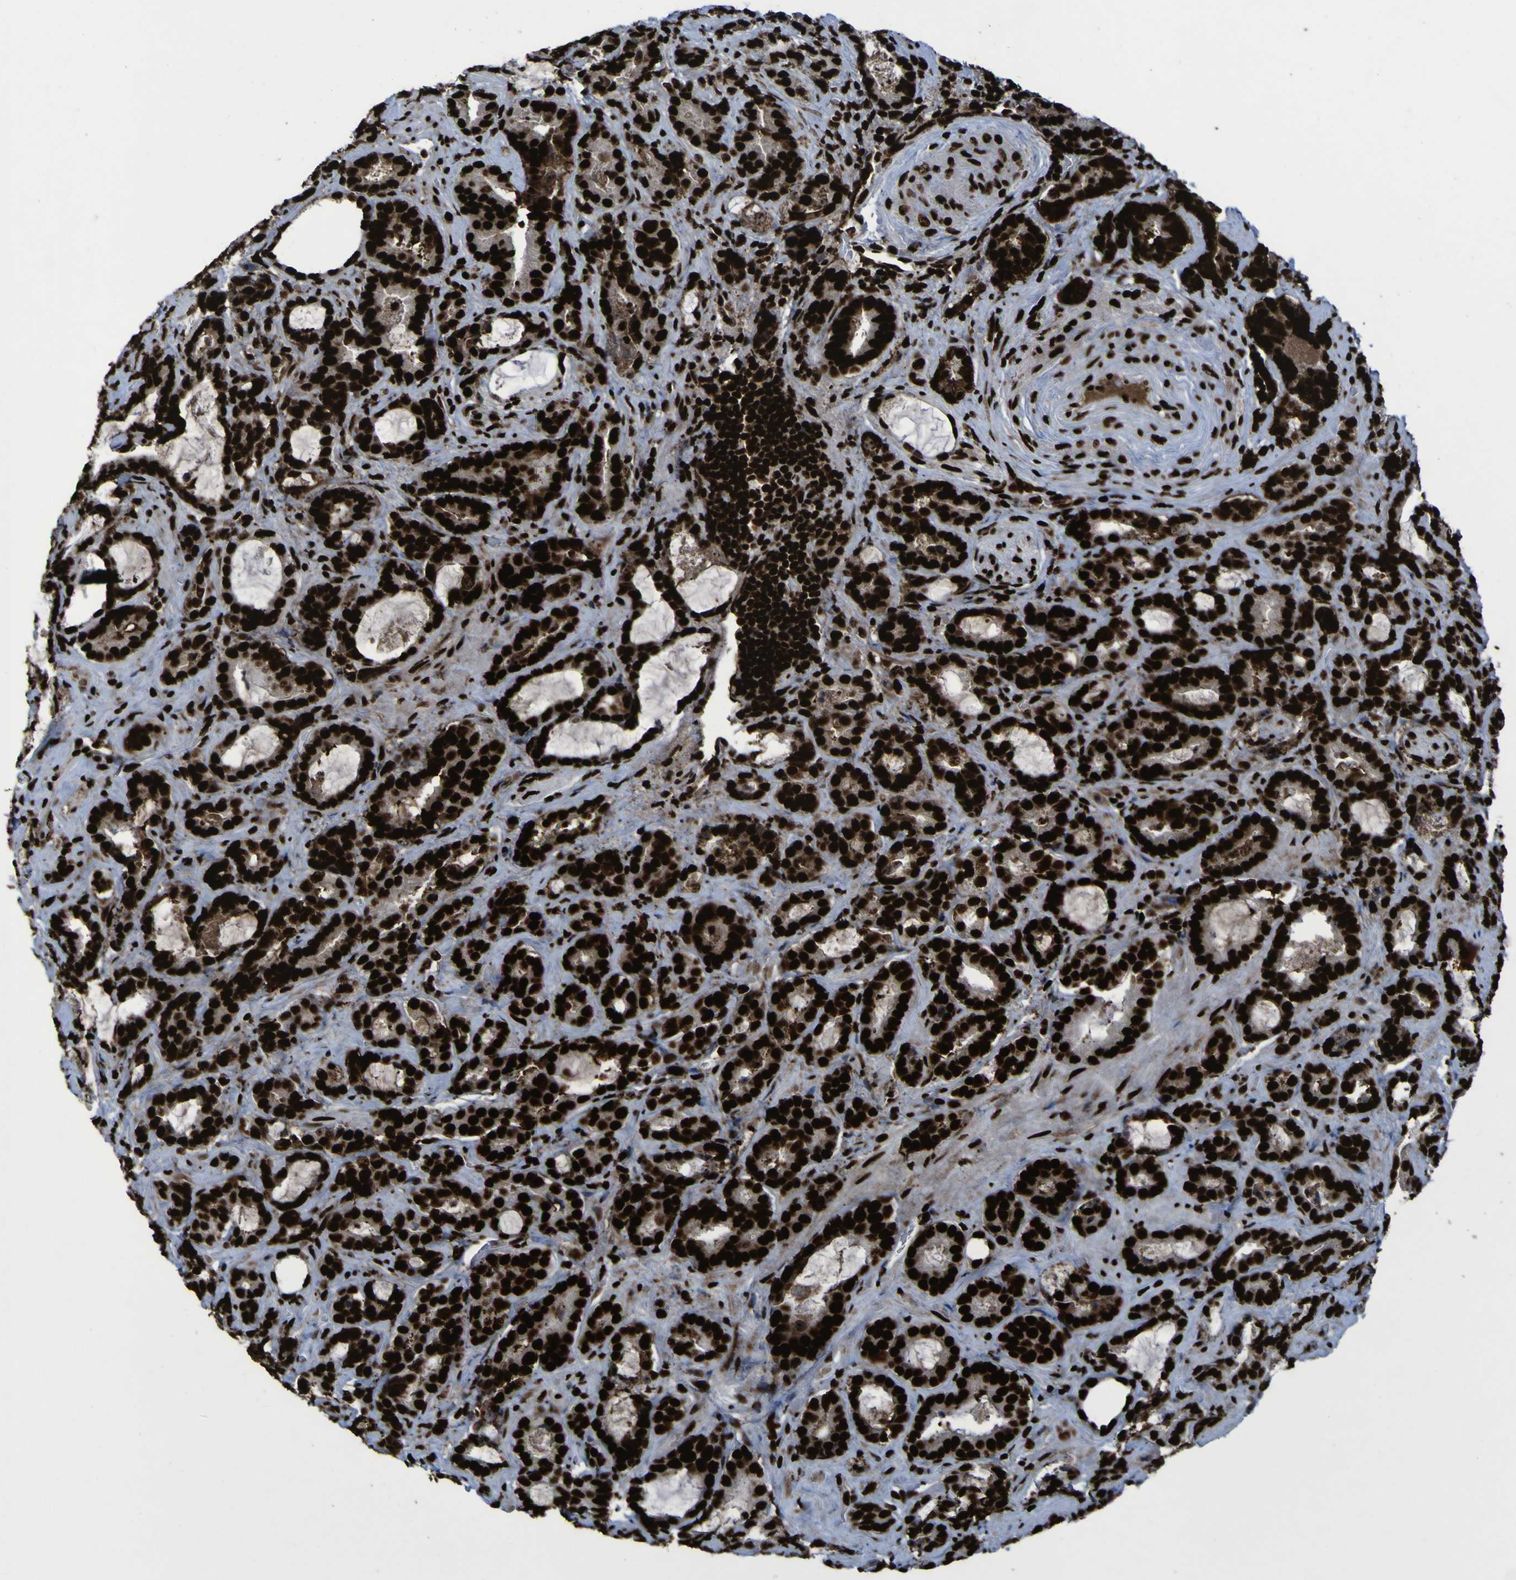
{"staining": {"intensity": "strong", "quantity": ">75%", "location": "nuclear"}, "tissue": "prostate cancer", "cell_type": "Tumor cells", "image_type": "cancer", "snomed": [{"axis": "morphology", "description": "Adenocarcinoma, Low grade"}, {"axis": "topography", "description": "Prostate"}], "caption": "Immunohistochemical staining of prostate adenocarcinoma (low-grade) displays high levels of strong nuclear positivity in approximately >75% of tumor cells.", "gene": "NPM1", "patient": {"sex": "male", "age": 60}}